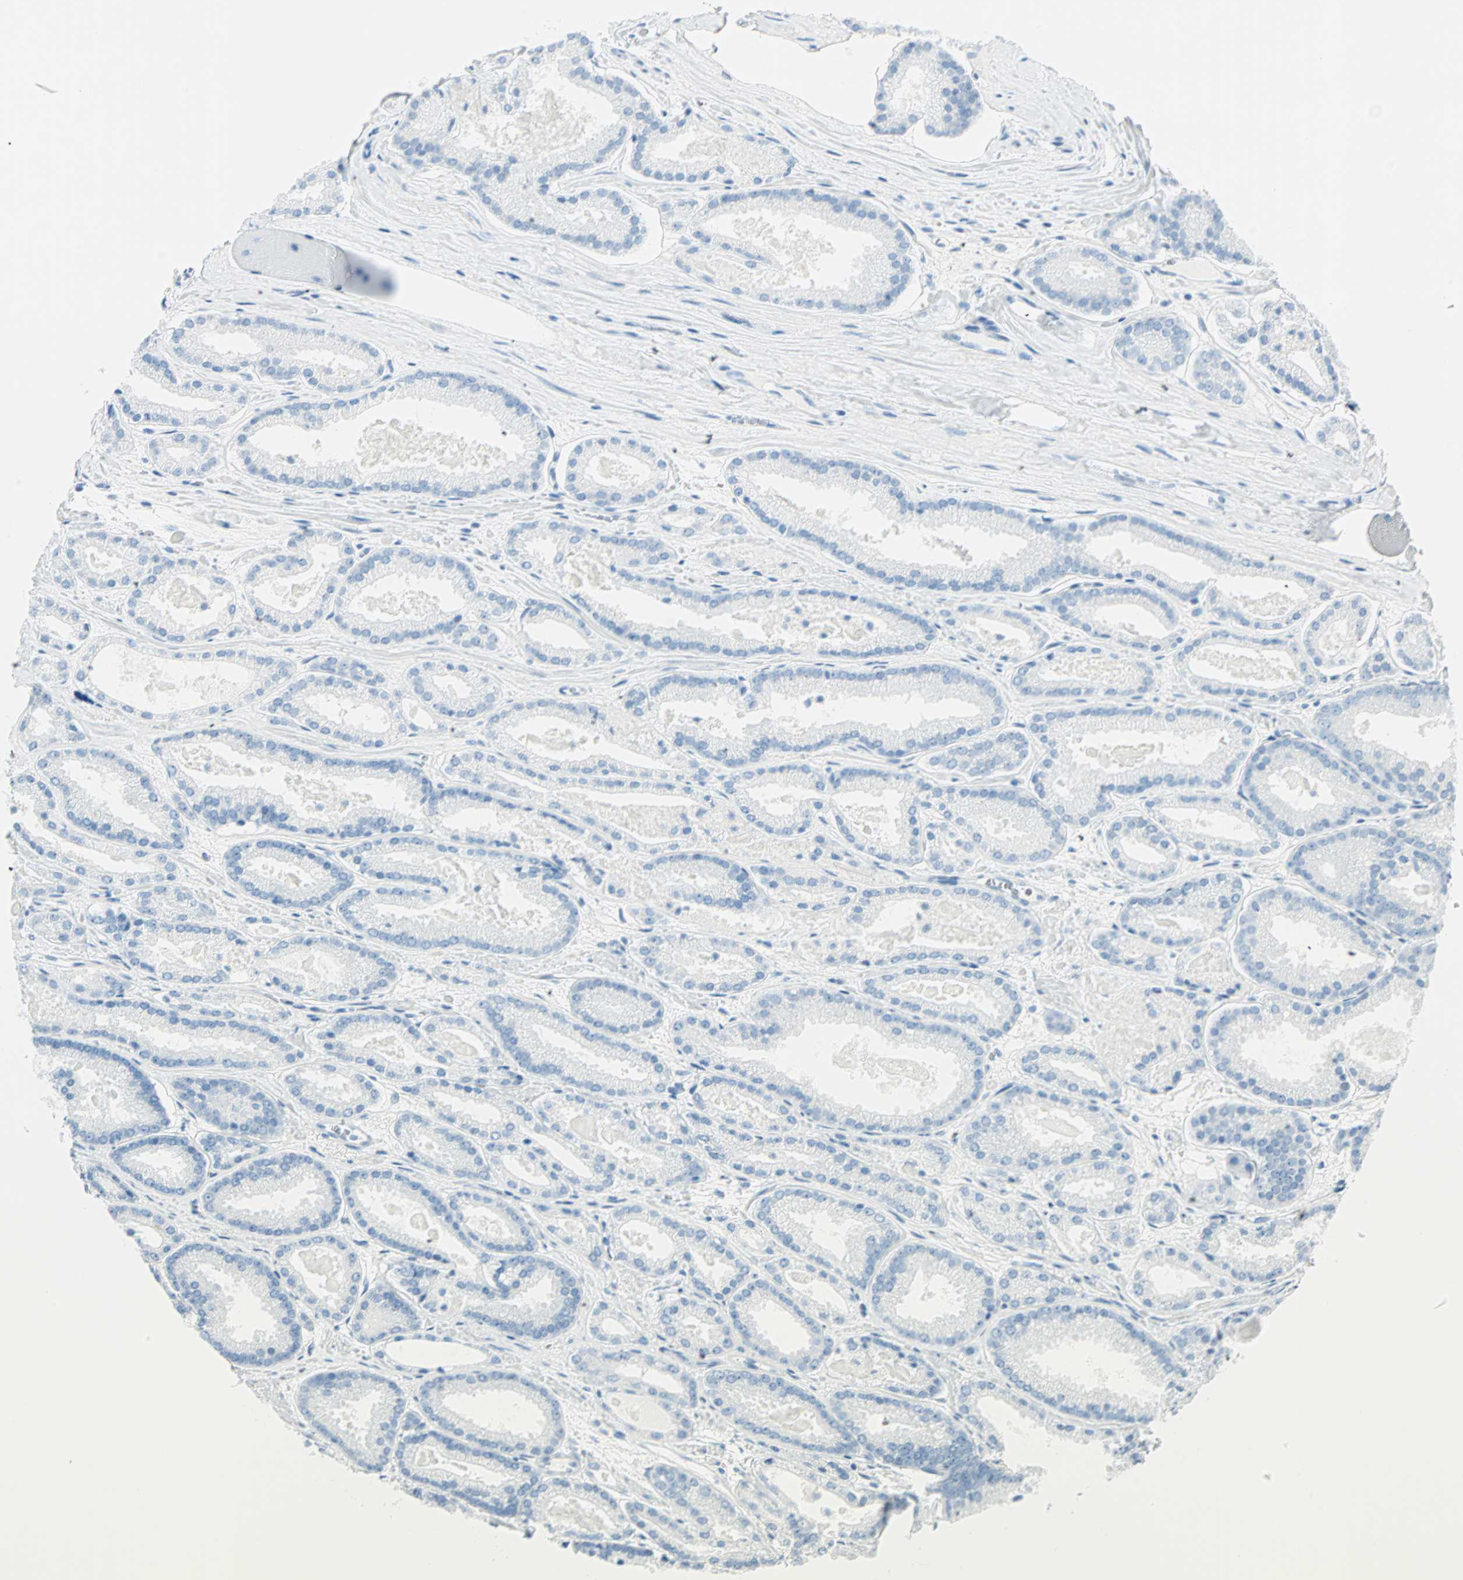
{"staining": {"intensity": "negative", "quantity": "none", "location": "none"}, "tissue": "prostate cancer", "cell_type": "Tumor cells", "image_type": "cancer", "snomed": [{"axis": "morphology", "description": "Adenocarcinoma, Low grade"}, {"axis": "topography", "description": "Prostate"}], "caption": "This is an immunohistochemistry image of human low-grade adenocarcinoma (prostate). There is no positivity in tumor cells.", "gene": "NES", "patient": {"sex": "male", "age": 59}}